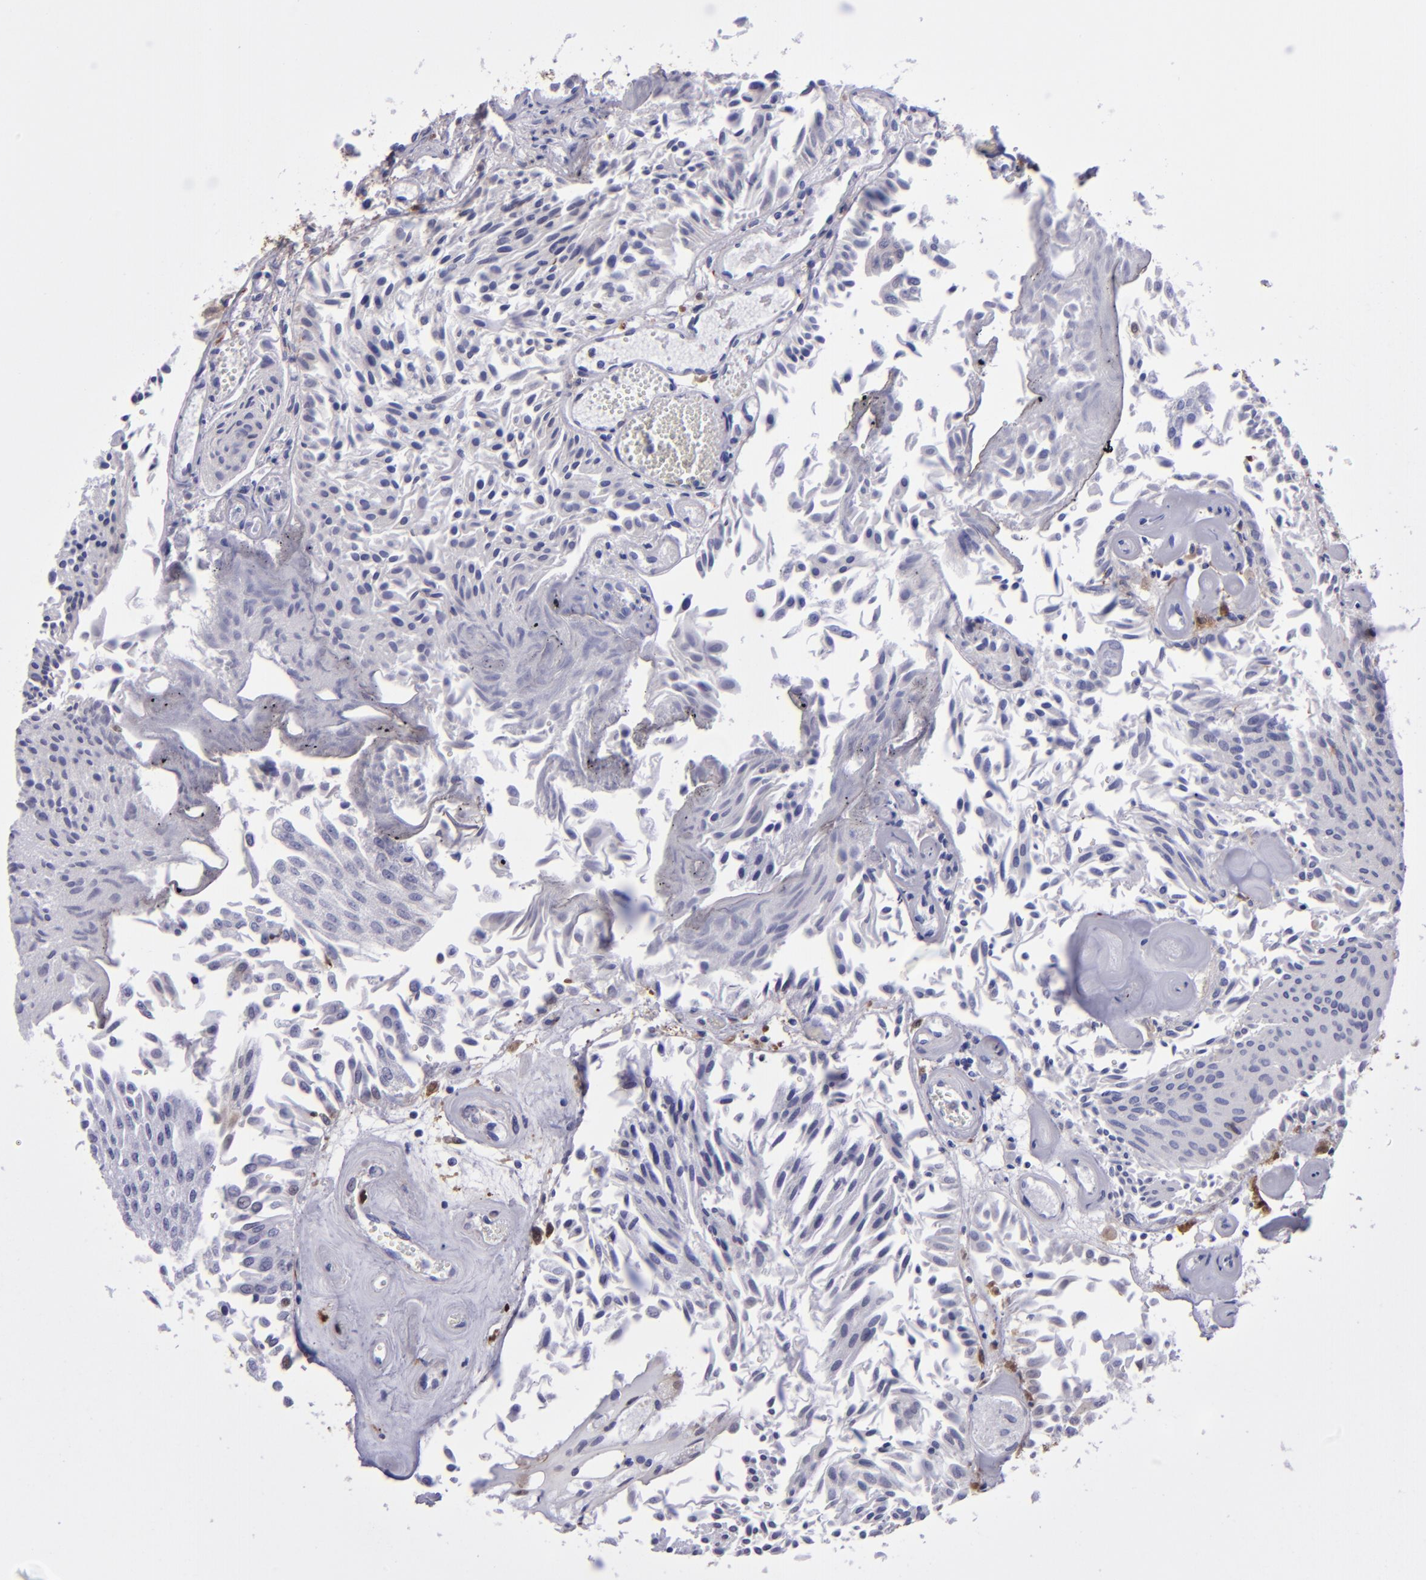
{"staining": {"intensity": "negative", "quantity": "none", "location": "none"}, "tissue": "urothelial cancer", "cell_type": "Tumor cells", "image_type": "cancer", "snomed": [{"axis": "morphology", "description": "Urothelial carcinoma, Low grade"}, {"axis": "topography", "description": "Urinary bladder"}], "caption": "There is no significant positivity in tumor cells of urothelial cancer. (DAB (3,3'-diaminobenzidine) immunohistochemistry (IHC) visualized using brightfield microscopy, high magnification).", "gene": "TYMP", "patient": {"sex": "male", "age": 86}}